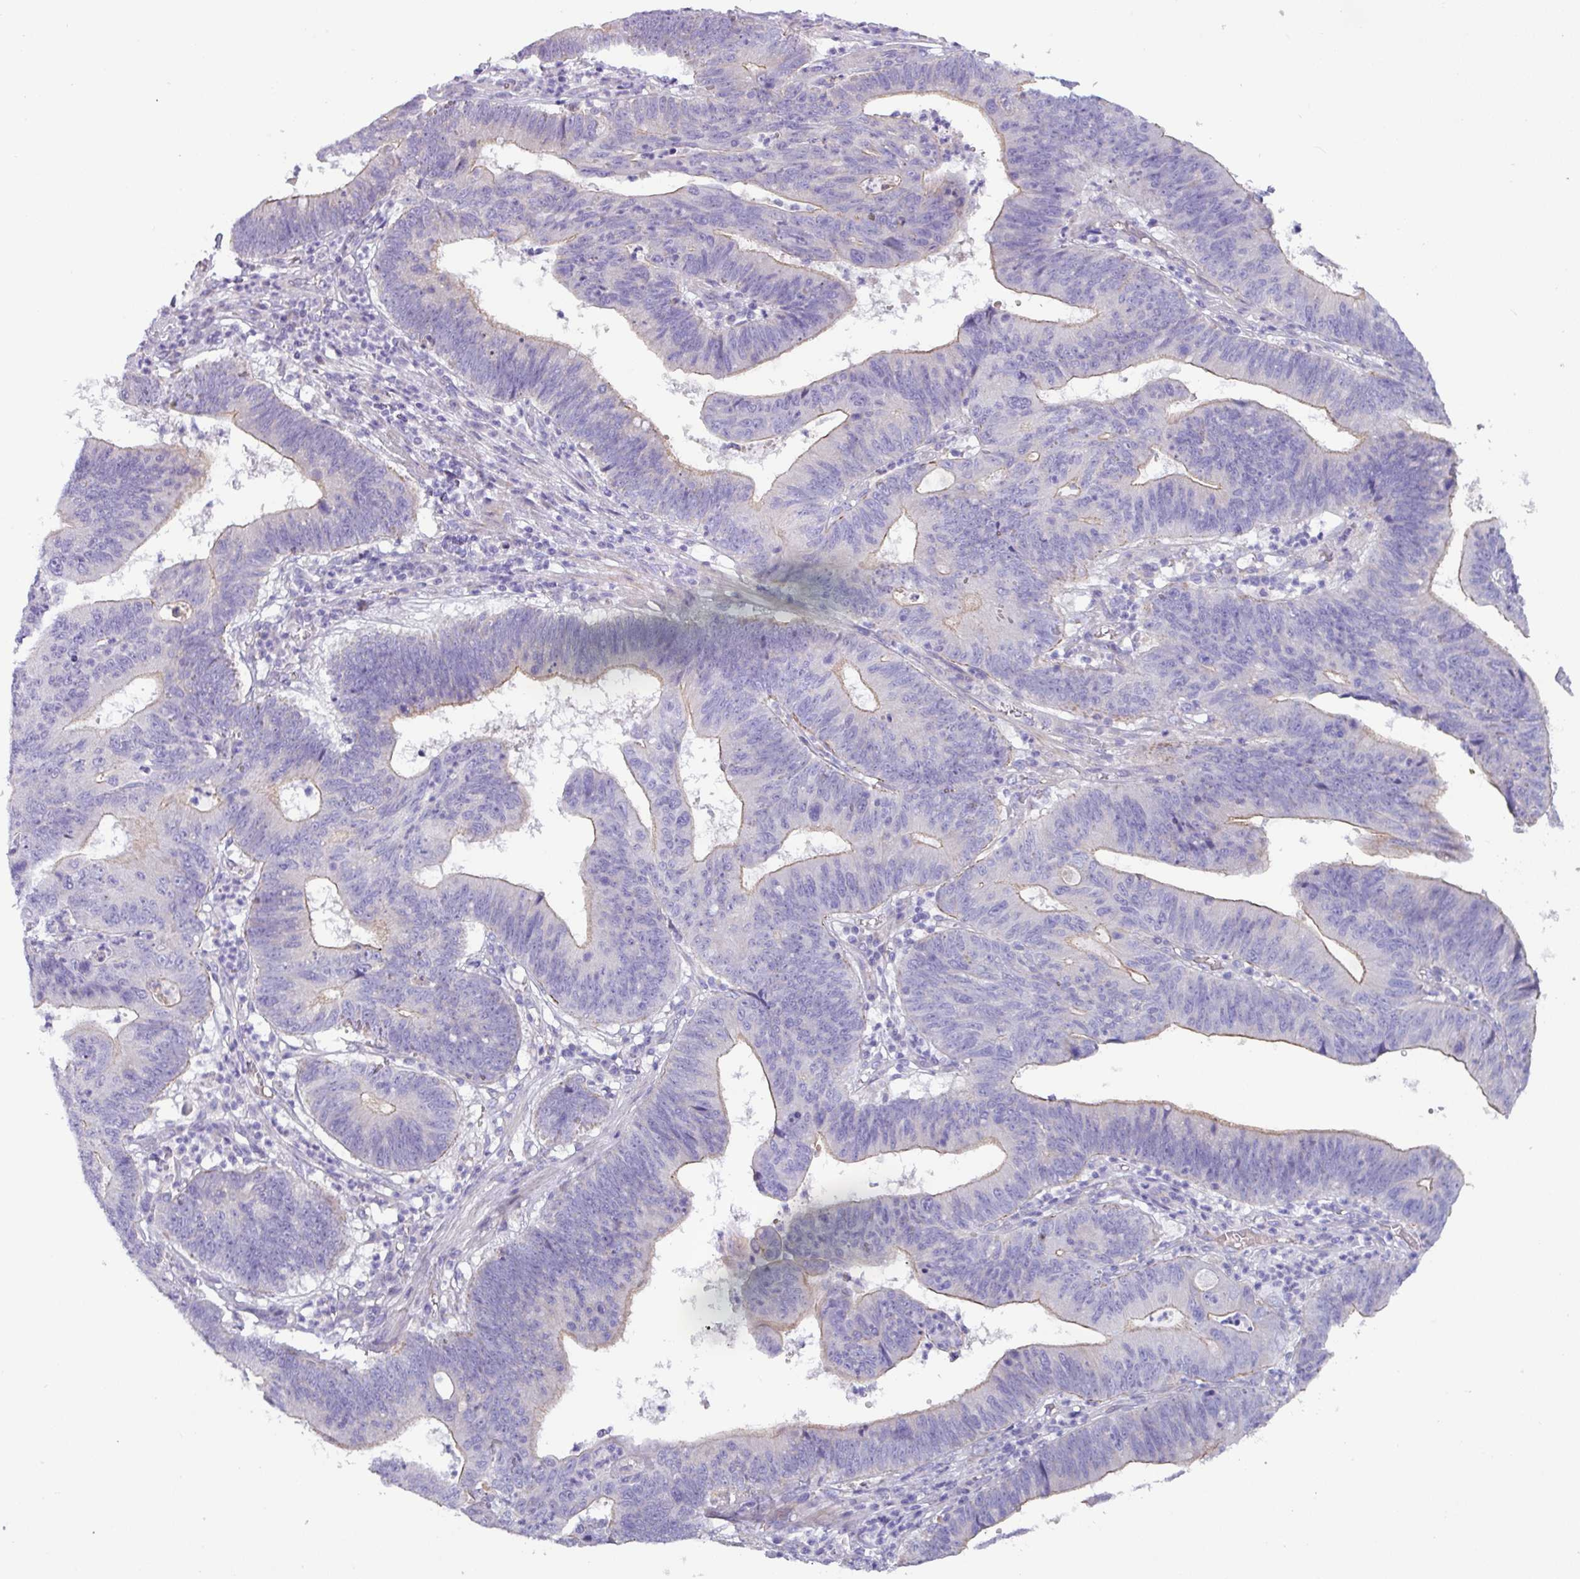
{"staining": {"intensity": "negative", "quantity": "none", "location": "none"}, "tissue": "stomach cancer", "cell_type": "Tumor cells", "image_type": "cancer", "snomed": [{"axis": "morphology", "description": "Adenocarcinoma, NOS"}, {"axis": "topography", "description": "Stomach"}], "caption": "The histopathology image demonstrates no significant positivity in tumor cells of stomach cancer.", "gene": "RGS16", "patient": {"sex": "male", "age": 59}}